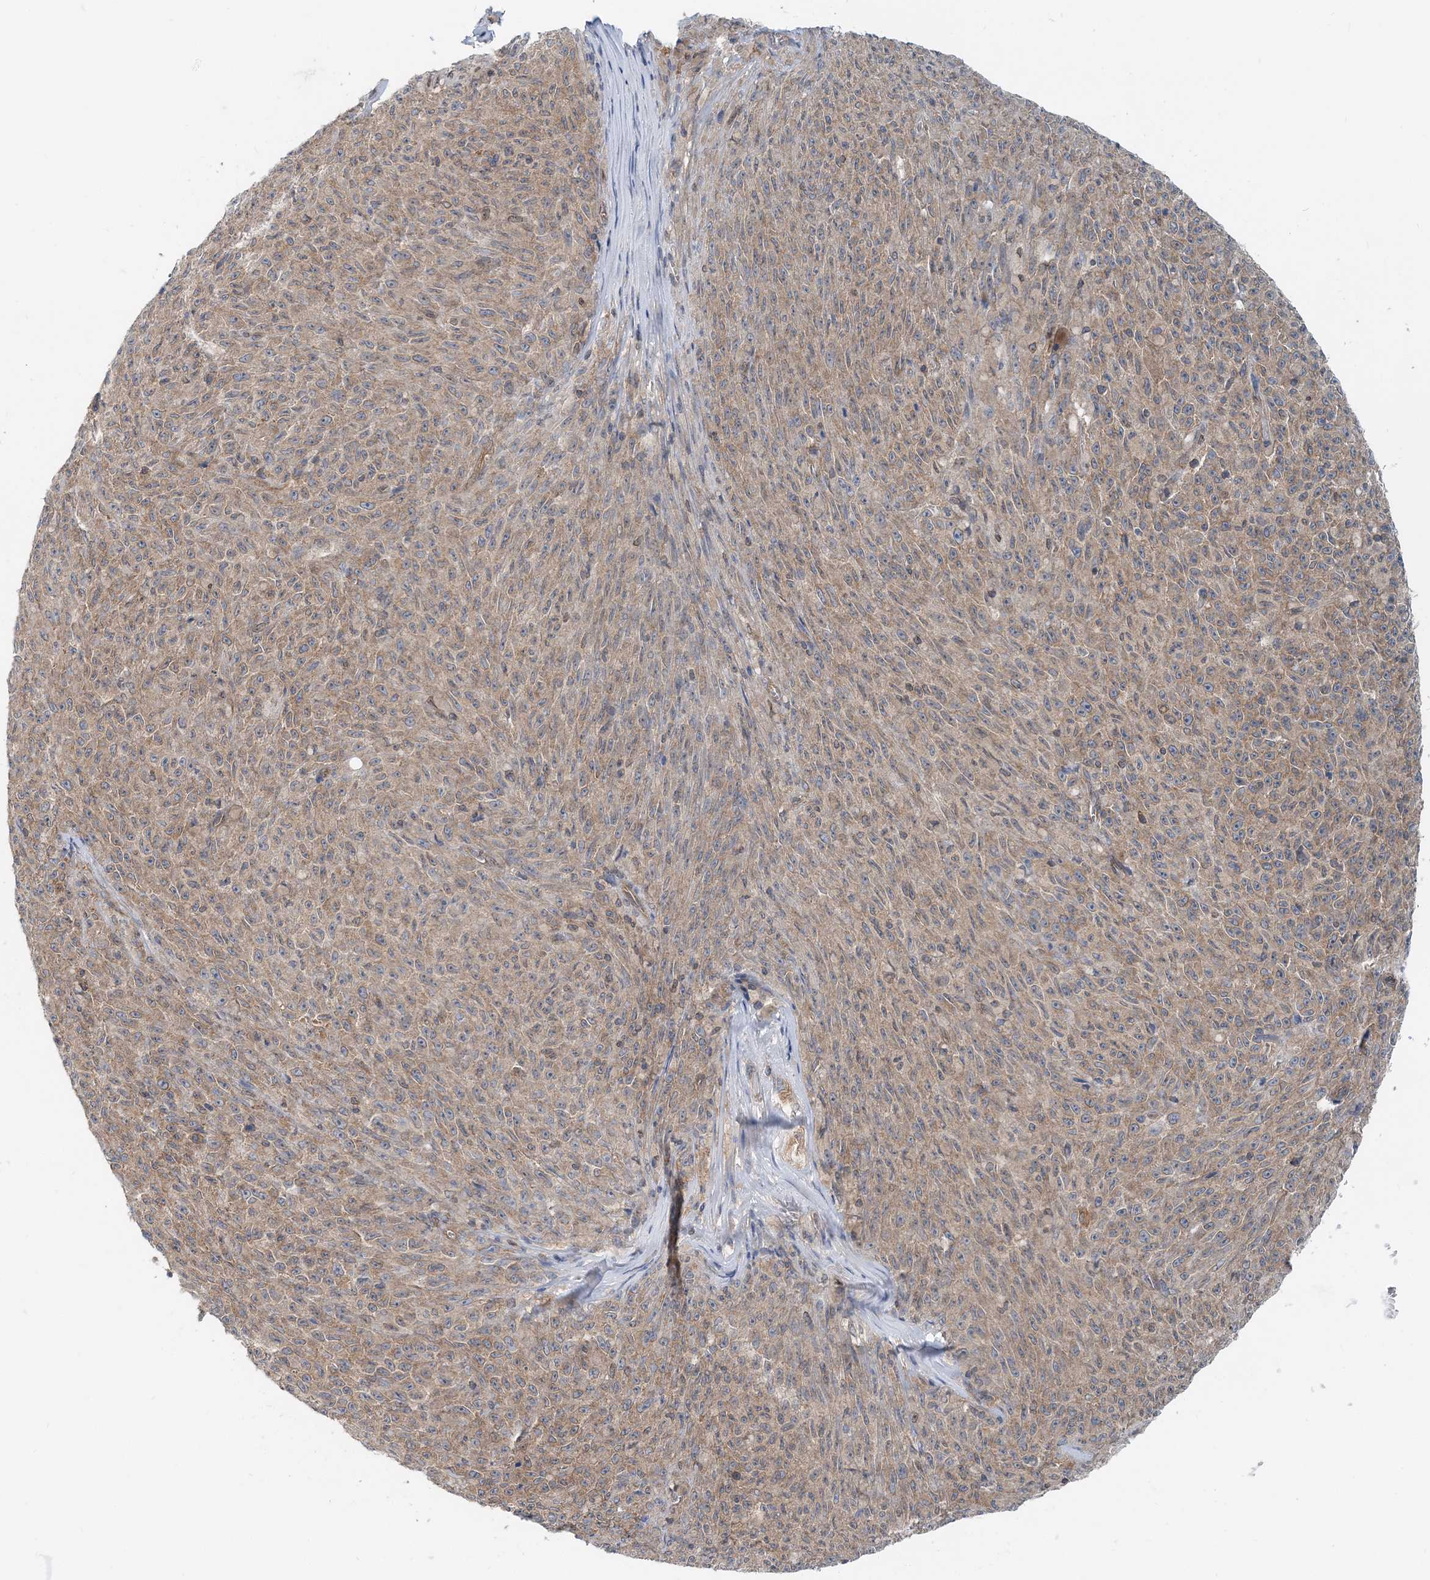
{"staining": {"intensity": "weak", "quantity": ">75%", "location": "cytoplasmic/membranous"}, "tissue": "melanoma", "cell_type": "Tumor cells", "image_type": "cancer", "snomed": [{"axis": "morphology", "description": "Malignant melanoma, NOS"}, {"axis": "topography", "description": "Skin"}], "caption": "A histopathology image of malignant melanoma stained for a protein reveals weak cytoplasmic/membranous brown staining in tumor cells.", "gene": "MOB4", "patient": {"sex": "female", "age": 82}}